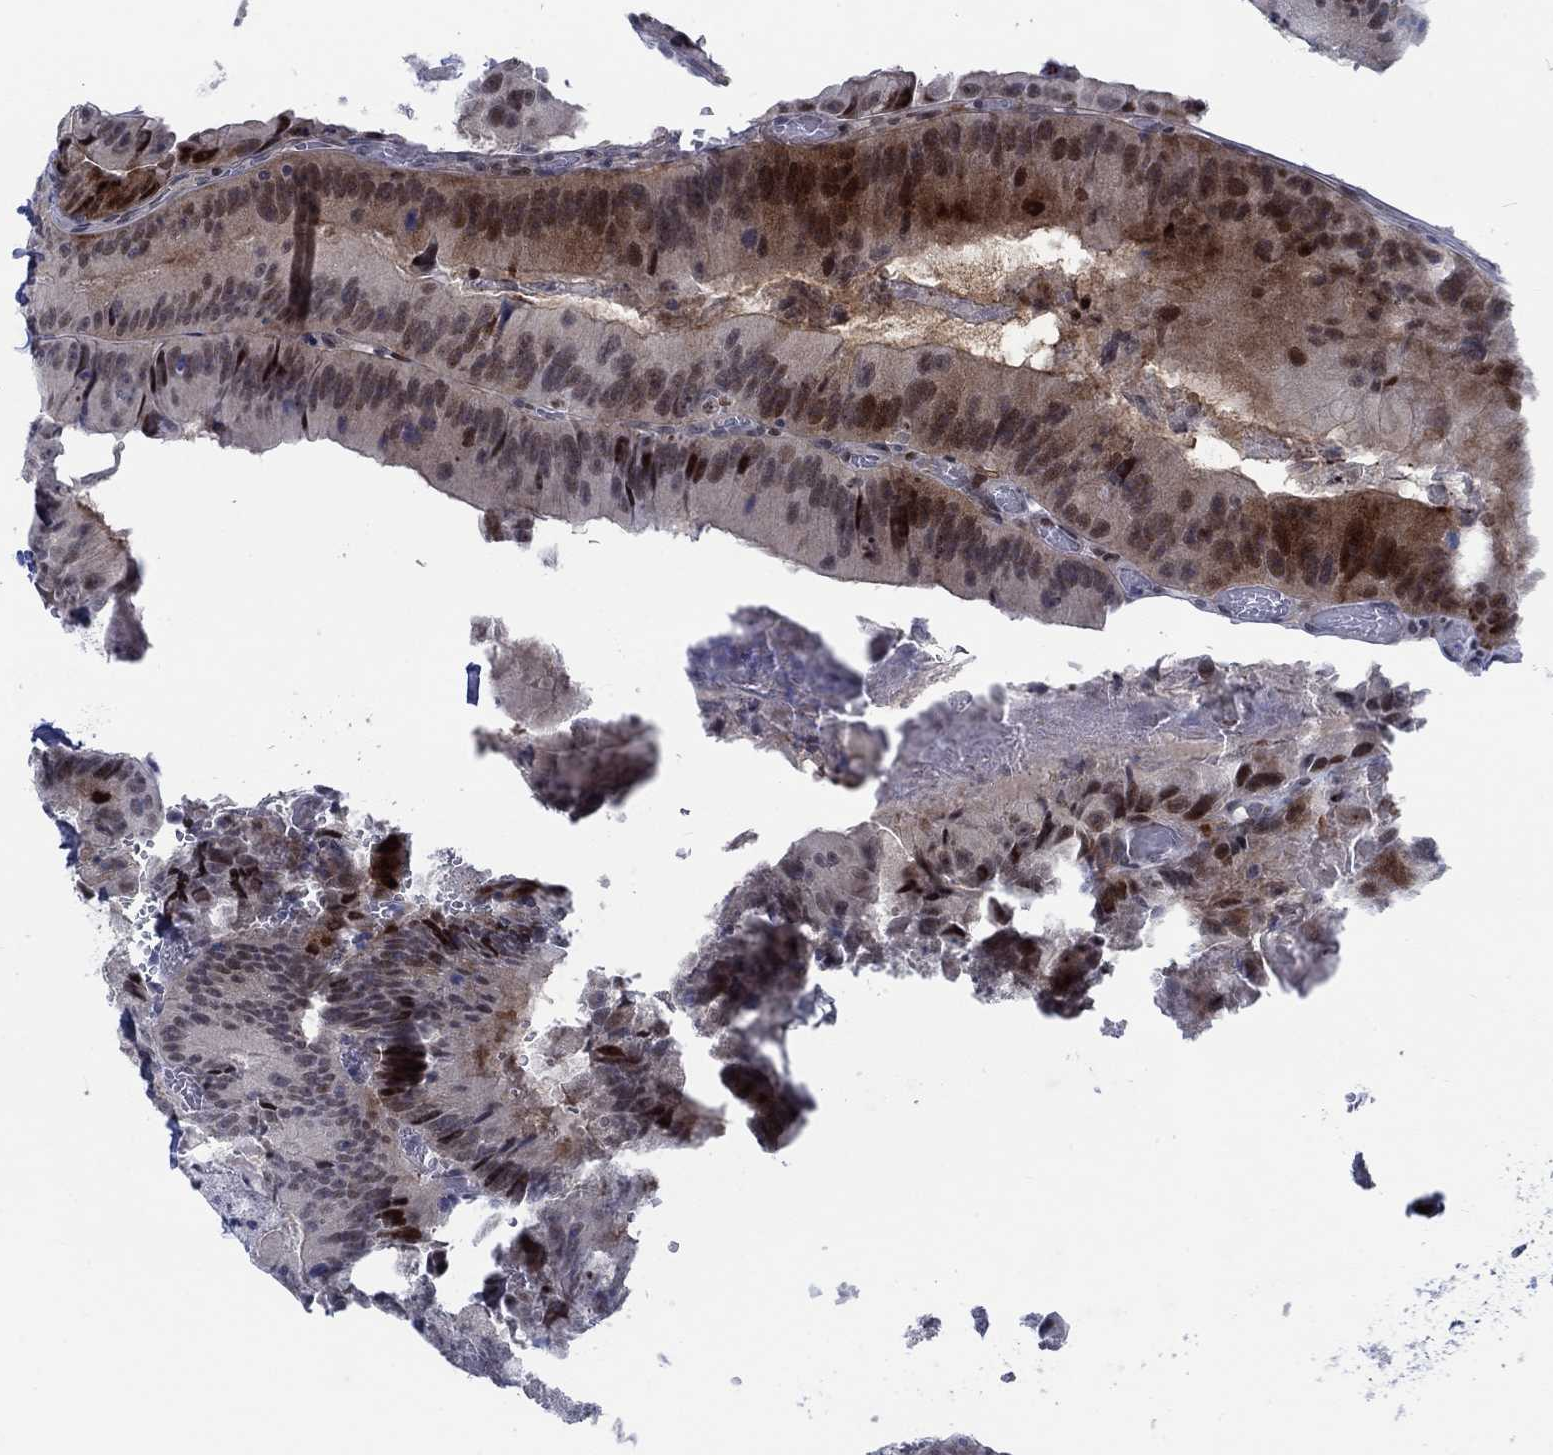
{"staining": {"intensity": "moderate", "quantity": "25%-75%", "location": "cytoplasmic/membranous,nuclear"}, "tissue": "colorectal cancer", "cell_type": "Tumor cells", "image_type": "cancer", "snomed": [{"axis": "morphology", "description": "Adenocarcinoma, NOS"}, {"axis": "topography", "description": "Colon"}], "caption": "Colorectal cancer (adenocarcinoma) was stained to show a protein in brown. There is medium levels of moderate cytoplasmic/membranous and nuclear expression in approximately 25%-75% of tumor cells. The protein is shown in brown color, while the nuclei are stained blue.", "gene": "NEU3", "patient": {"sex": "female", "age": 86}}